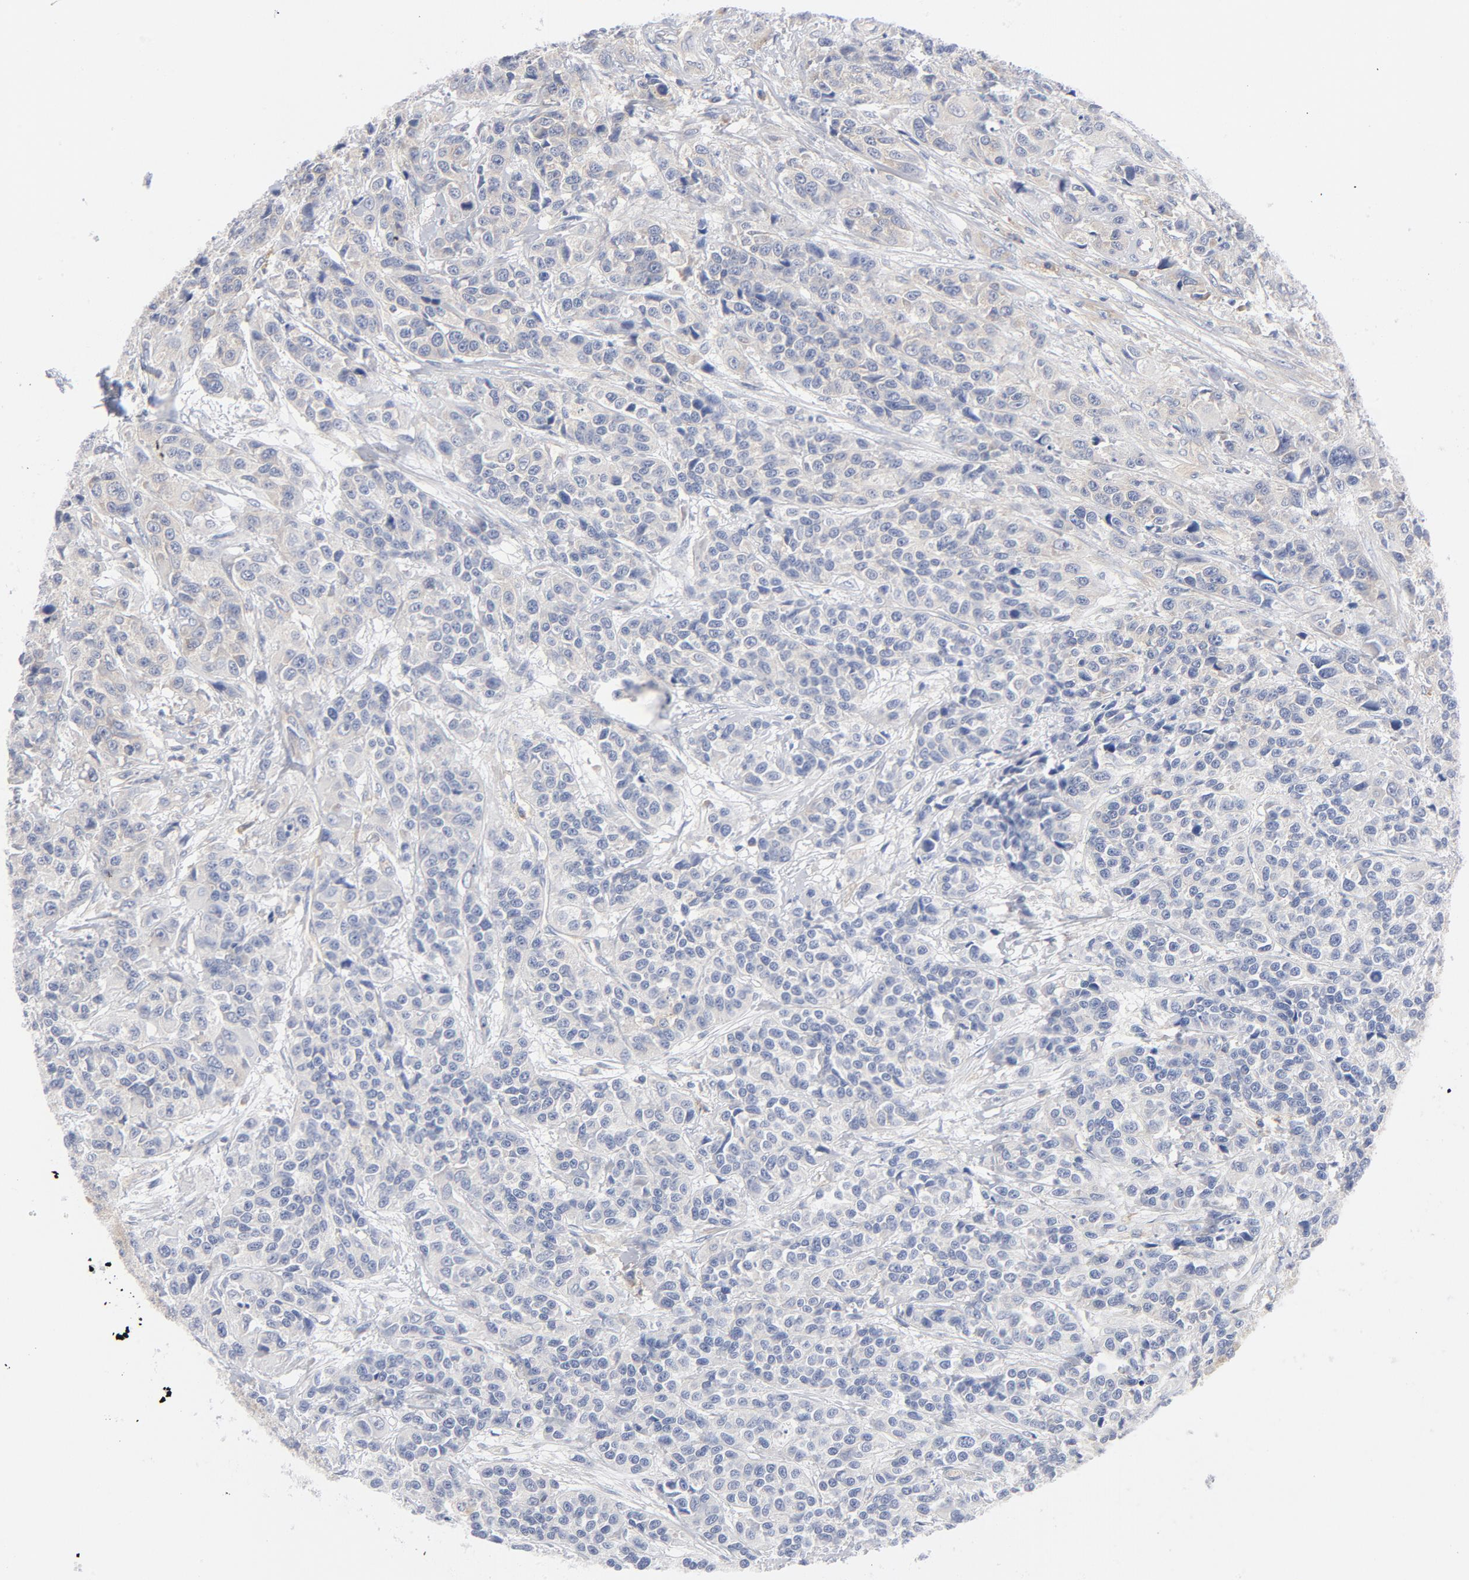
{"staining": {"intensity": "negative", "quantity": "none", "location": "none"}, "tissue": "urothelial cancer", "cell_type": "Tumor cells", "image_type": "cancer", "snomed": [{"axis": "morphology", "description": "Urothelial carcinoma, High grade"}, {"axis": "topography", "description": "Urinary bladder"}], "caption": "Tumor cells show no significant staining in urothelial cancer. Nuclei are stained in blue.", "gene": "CD86", "patient": {"sex": "female", "age": 81}}